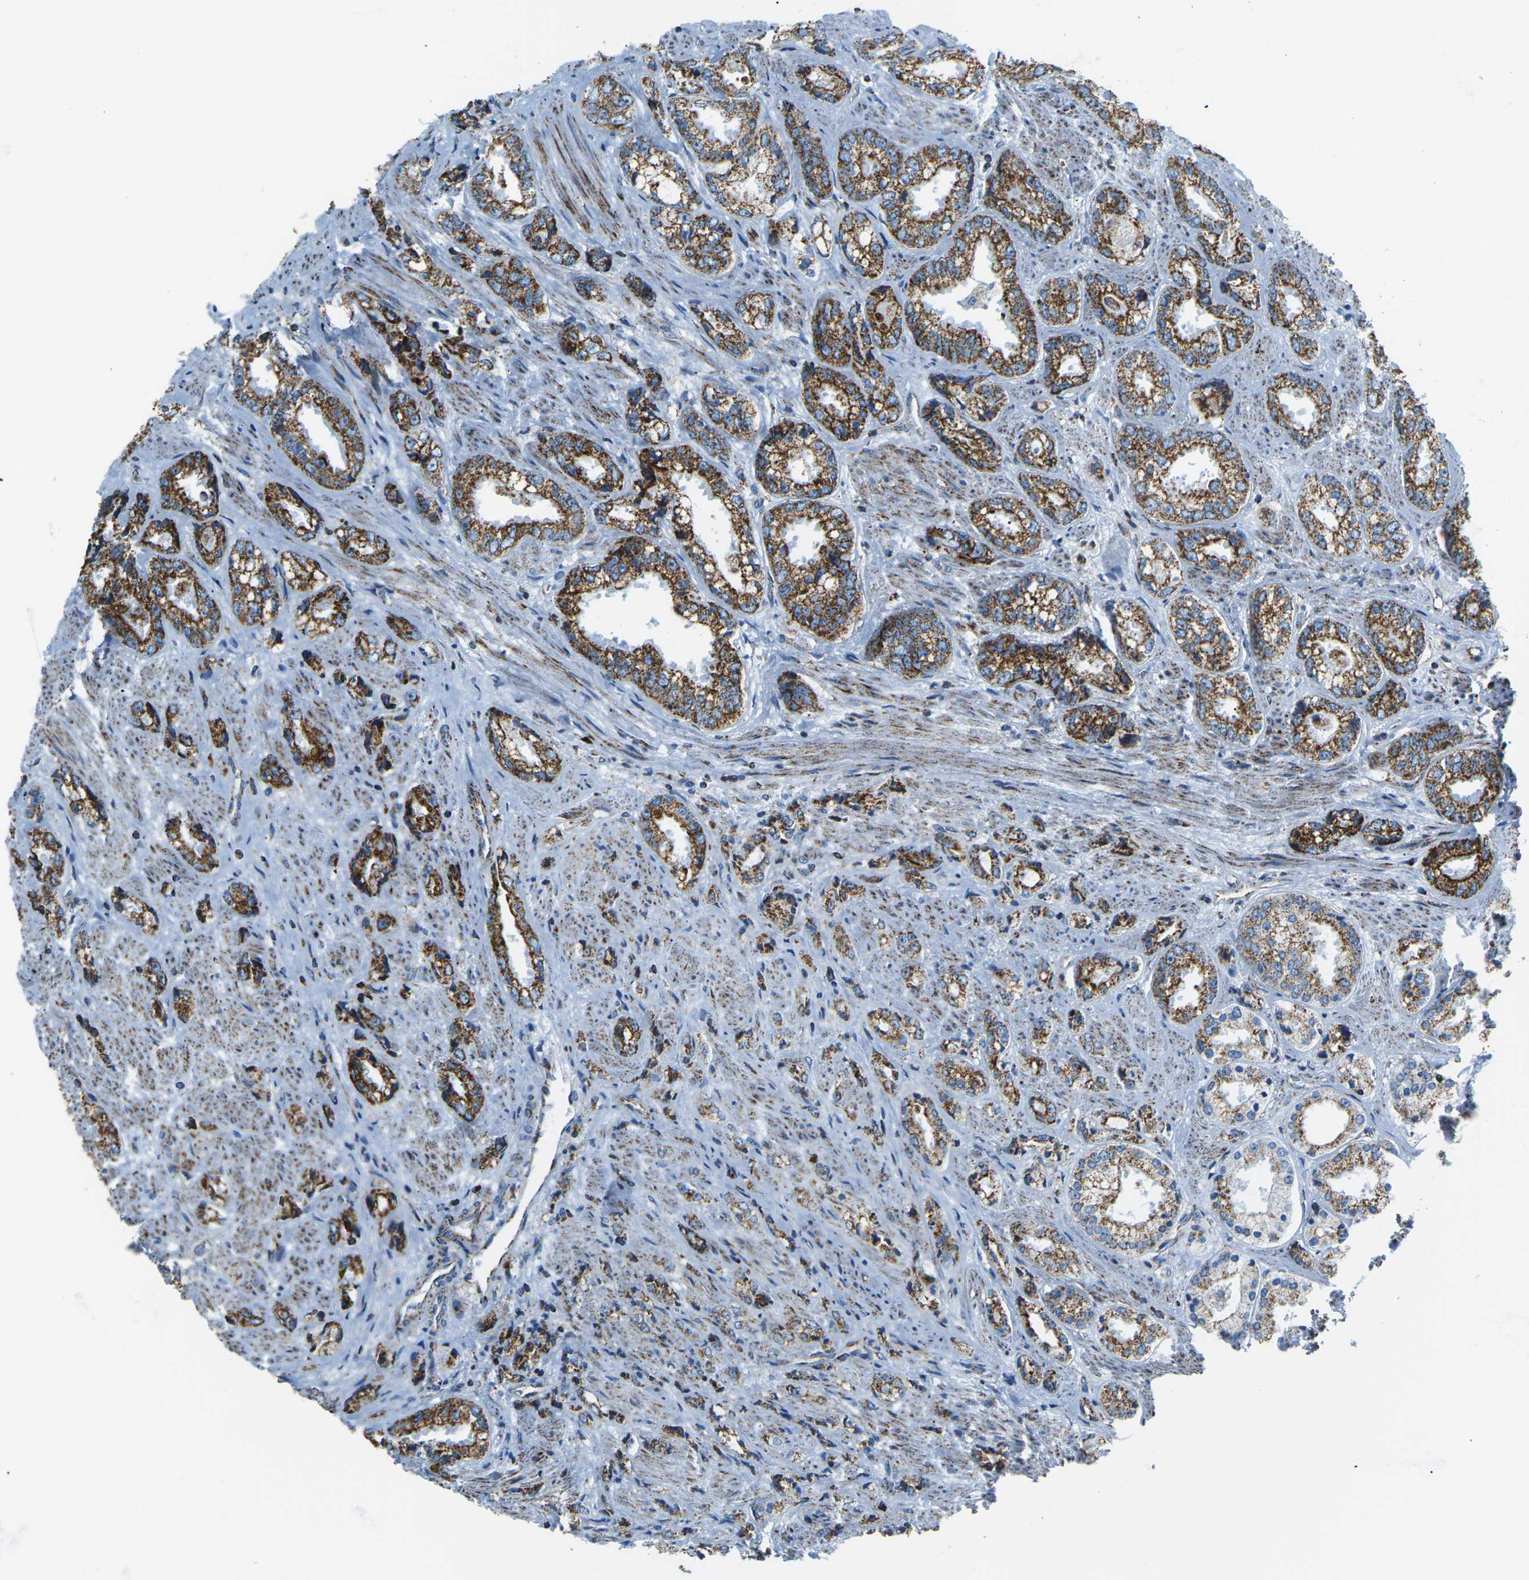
{"staining": {"intensity": "strong", "quantity": ">75%", "location": "cytoplasmic/membranous"}, "tissue": "prostate cancer", "cell_type": "Tumor cells", "image_type": "cancer", "snomed": [{"axis": "morphology", "description": "Adenocarcinoma, High grade"}, {"axis": "topography", "description": "Prostate"}], "caption": "Protein staining displays strong cytoplasmic/membranous expression in approximately >75% of tumor cells in prostate cancer. (DAB IHC with brightfield microscopy, high magnification).", "gene": "COX6C", "patient": {"sex": "male", "age": 61}}